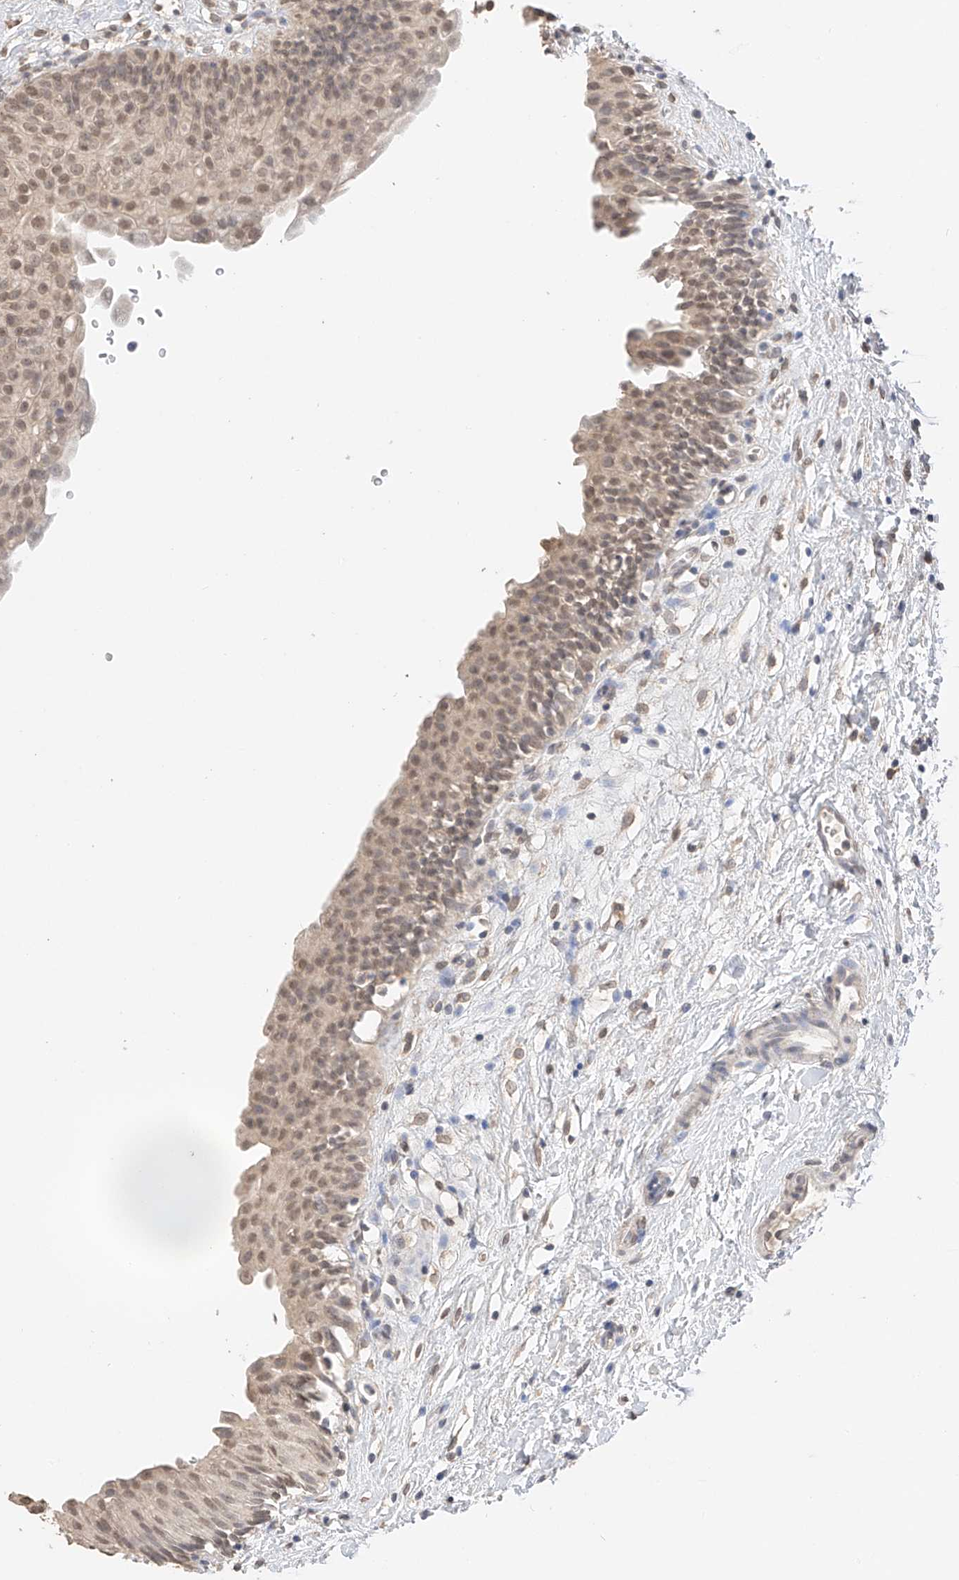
{"staining": {"intensity": "moderate", "quantity": ">75%", "location": "cytoplasmic/membranous,nuclear"}, "tissue": "urinary bladder", "cell_type": "Urothelial cells", "image_type": "normal", "snomed": [{"axis": "morphology", "description": "Normal tissue, NOS"}, {"axis": "topography", "description": "Urinary bladder"}], "caption": "Protein staining demonstrates moderate cytoplasmic/membranous,nuclear staining in about >75% of urothelial cells in normal urinary bladder. (brown staining indicates protein expression, while blue staining denotes nuclei).", "gene": "IL22RA2", "patient": {"sex": "male", "age": 51}}